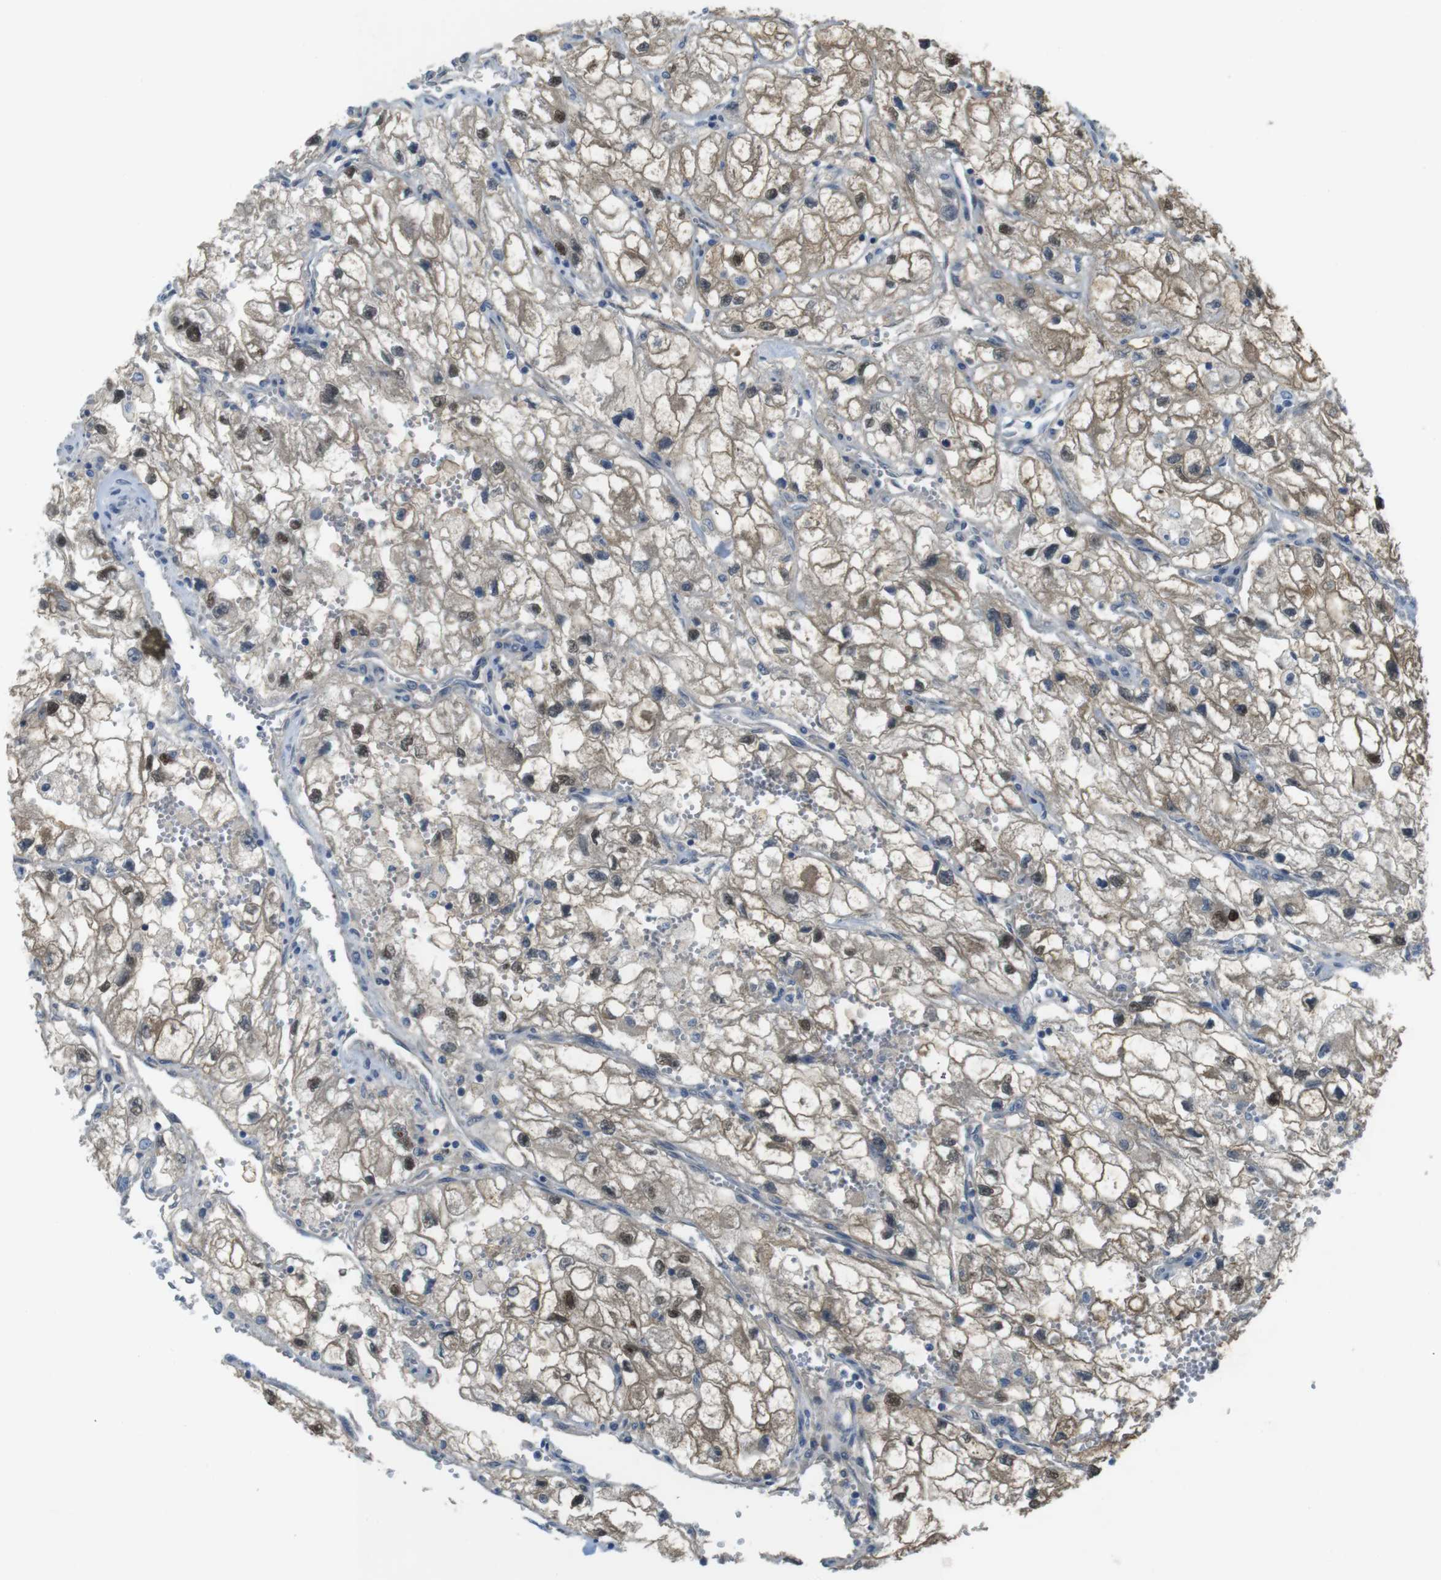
{"staining": {"intensity": "weak", "quantity": ">75%", "location": "cytoplasmic/membranous,nuclear"}, "tissue": "renal cancer", "cell_type": "Tumor cells", "image_type": "cancer", "snomed": [{"axis": "morphology", "description": "Adenocarcinoma, NOS"}, {"axis": "topography", "description": "Kidney"}], "caption": "Human renal adenocarcinoma stained with a protein marker demonstrates weak staining in tumor cells.", "gene": "ABHD15", "patient": {"sex": "female", "age": 70}}